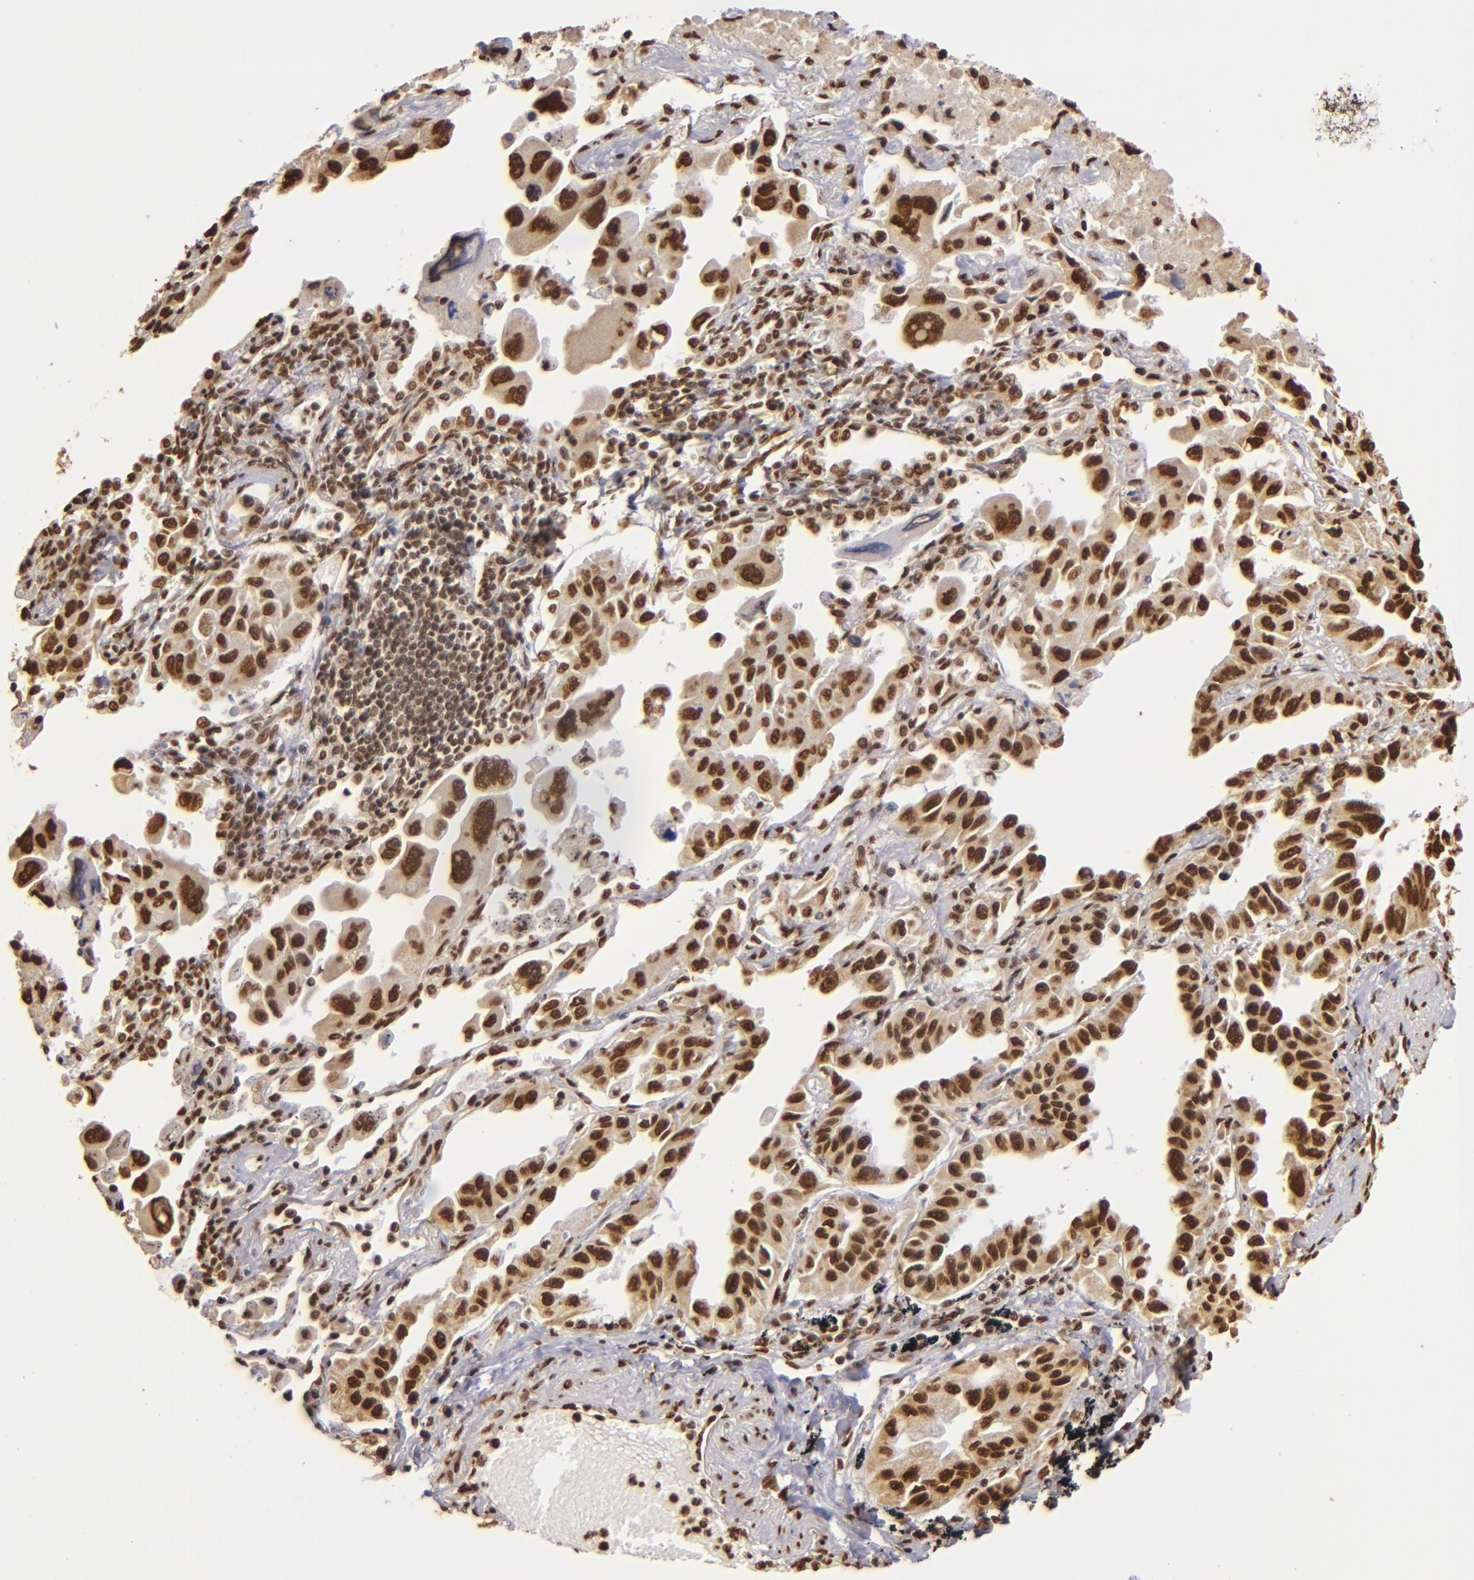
{"staining": {"intensity": "strong", "quantity": ">75%", "location": "nuclear"}, "tissue": "lung cancer", "cell_type": "Tumor cells", "image_type": "cancer", "snomed": [{"axis": "morphology", "description": "Adenocarcinoma, NOS"}, {"axis": "topography", "description": "Lung"}], "caption": "This is an image of IHC staining of lung cancer (adenocarcinoma), which shows strong staining in the nuclear of tumor cells.", "gene": "ILF3", "patient": {"sex": "male", "age": 64}}